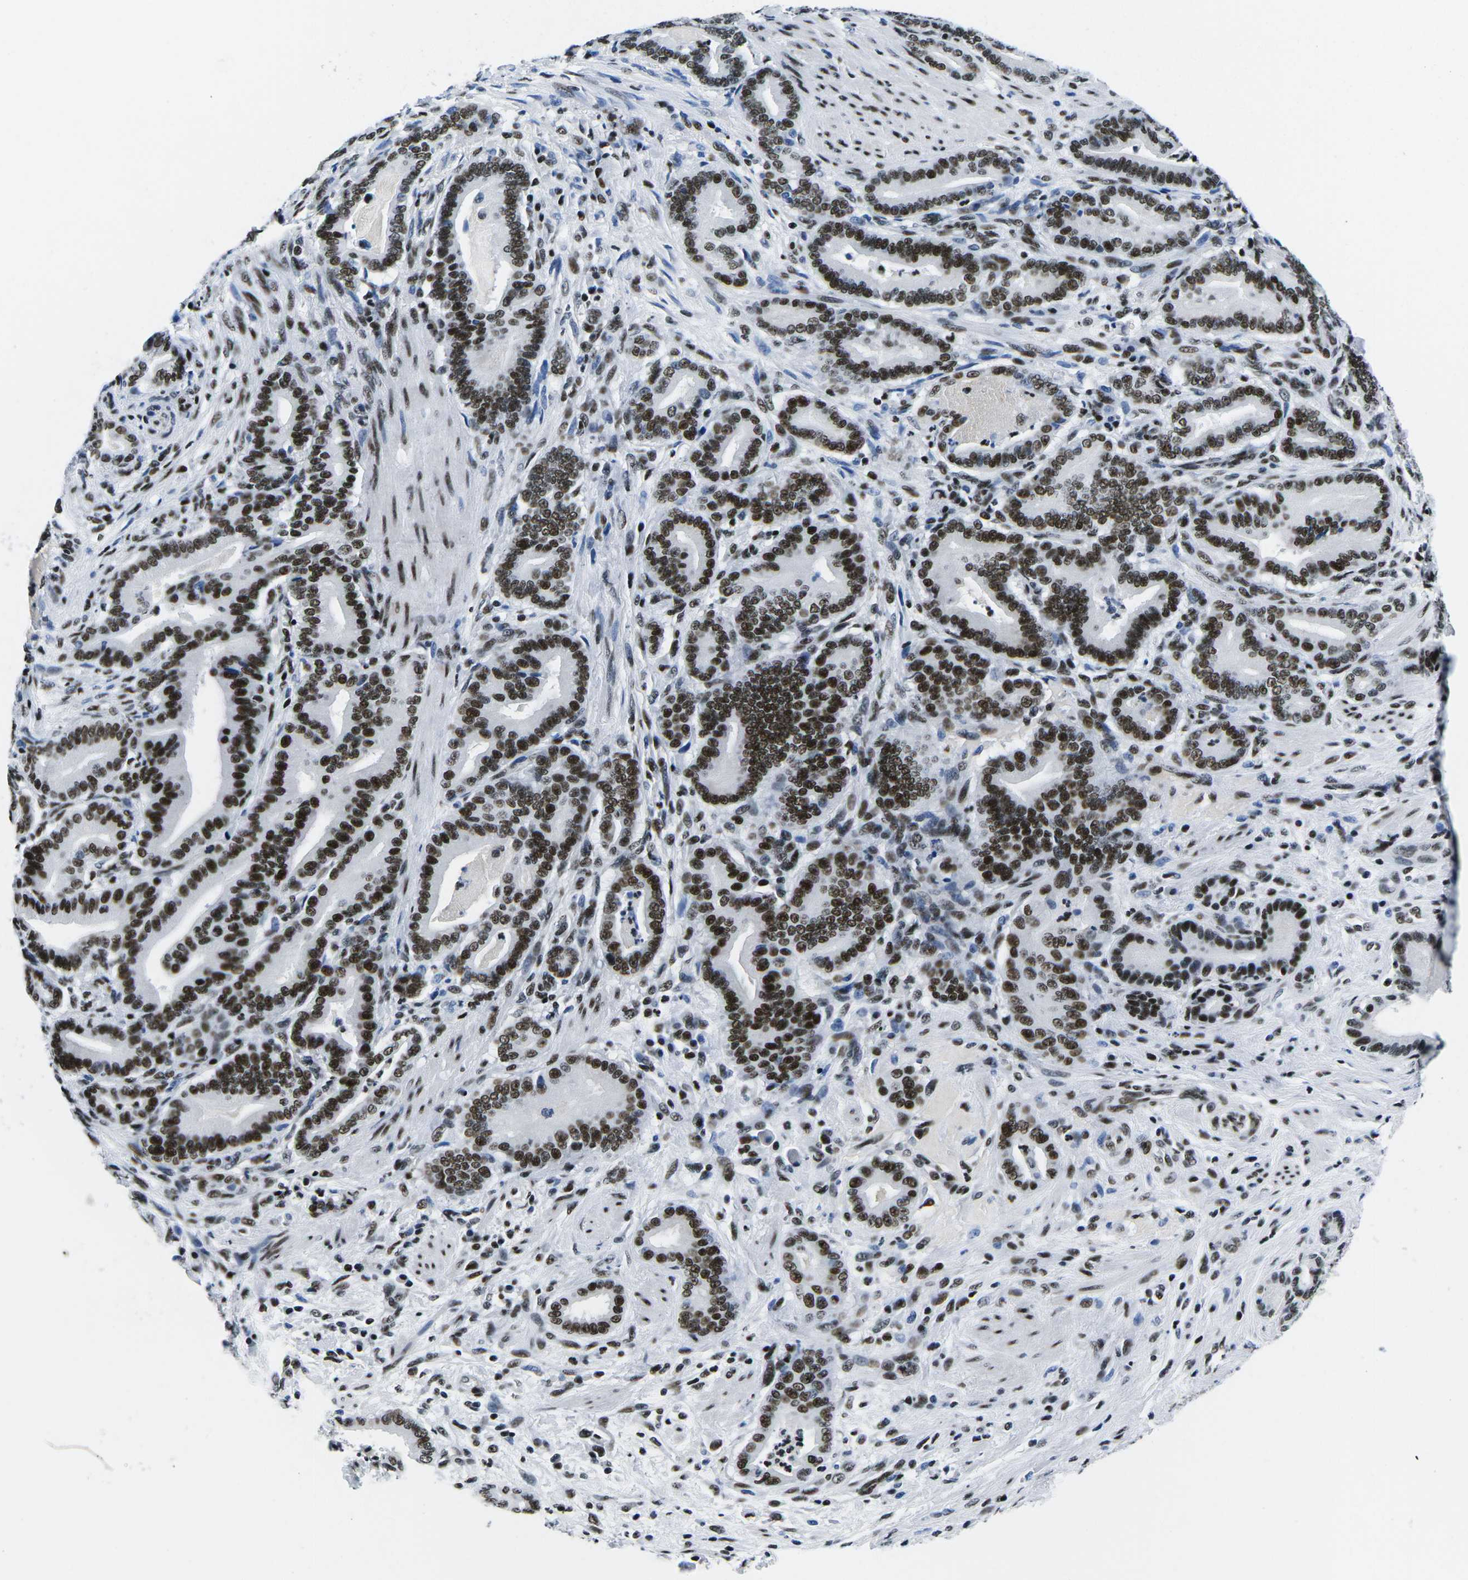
{"staining": {"intensity": "strong", "quantity": ">75%", "location": "nuclear"}, "tissue": "pancreatic cancer", "cell_type": "Tumor cells", "image_type": "cancer", "snomed": [{"axis": "morphology", "description": "Normal tissue, NOS"}, {"axis": "morphology", "description": "Adenocarcinoma, NOS"}, {"axis": "topography", "description": "Pancreas"}], "caption": "An immunohistochemistry (IHC) image of neoplastic tissue is shown. Protein staining in brown labels strong nuclear positivity in pancreatic cancer within tumor cells.", "gene": "ATF1", "patient": {"sex": "male", "age": 63}}